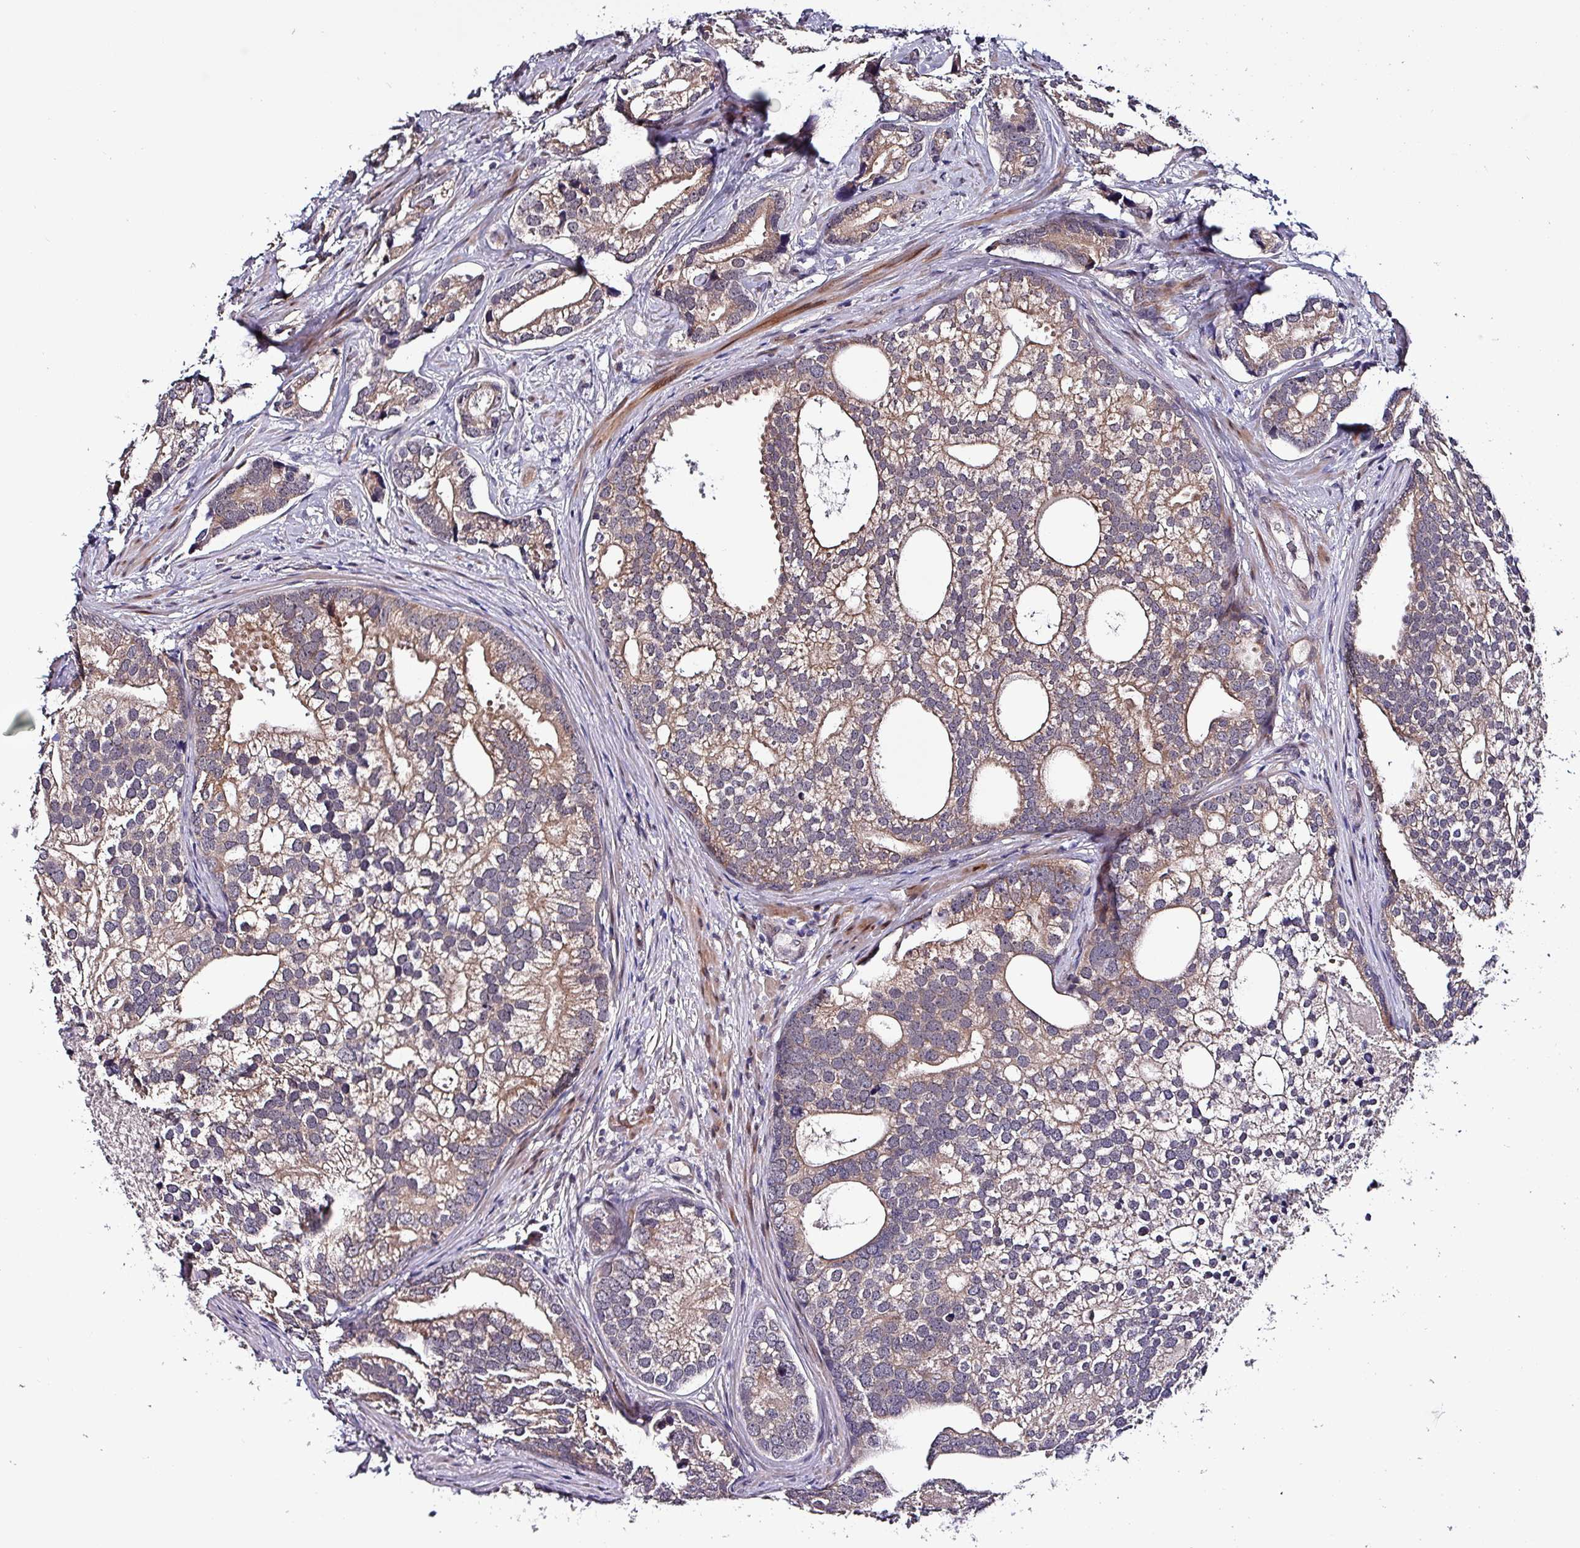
{"staining": {"intensity": "weak", "quantity": "25%-75%", "location": "cytoplasmic/membranous"}, "tissue": "prostate cancer", "cell_type": "Tumor cells", "image_type": "cancer", "snomed": [{"axis": "morphology", "description": "Adenocarcinoma, High grade"}, {"axis": "topography", "description": "Prostate"}], "caption": "This is a micrograph of immunohistochemistry staining of prostate cancer (high-grade adenocarcinoma), which shows weak expression in the cytoplasmic/membranous of tumor cells.", "gene": "GRAPL", "patient": {"sex": "male", "age": 75}}